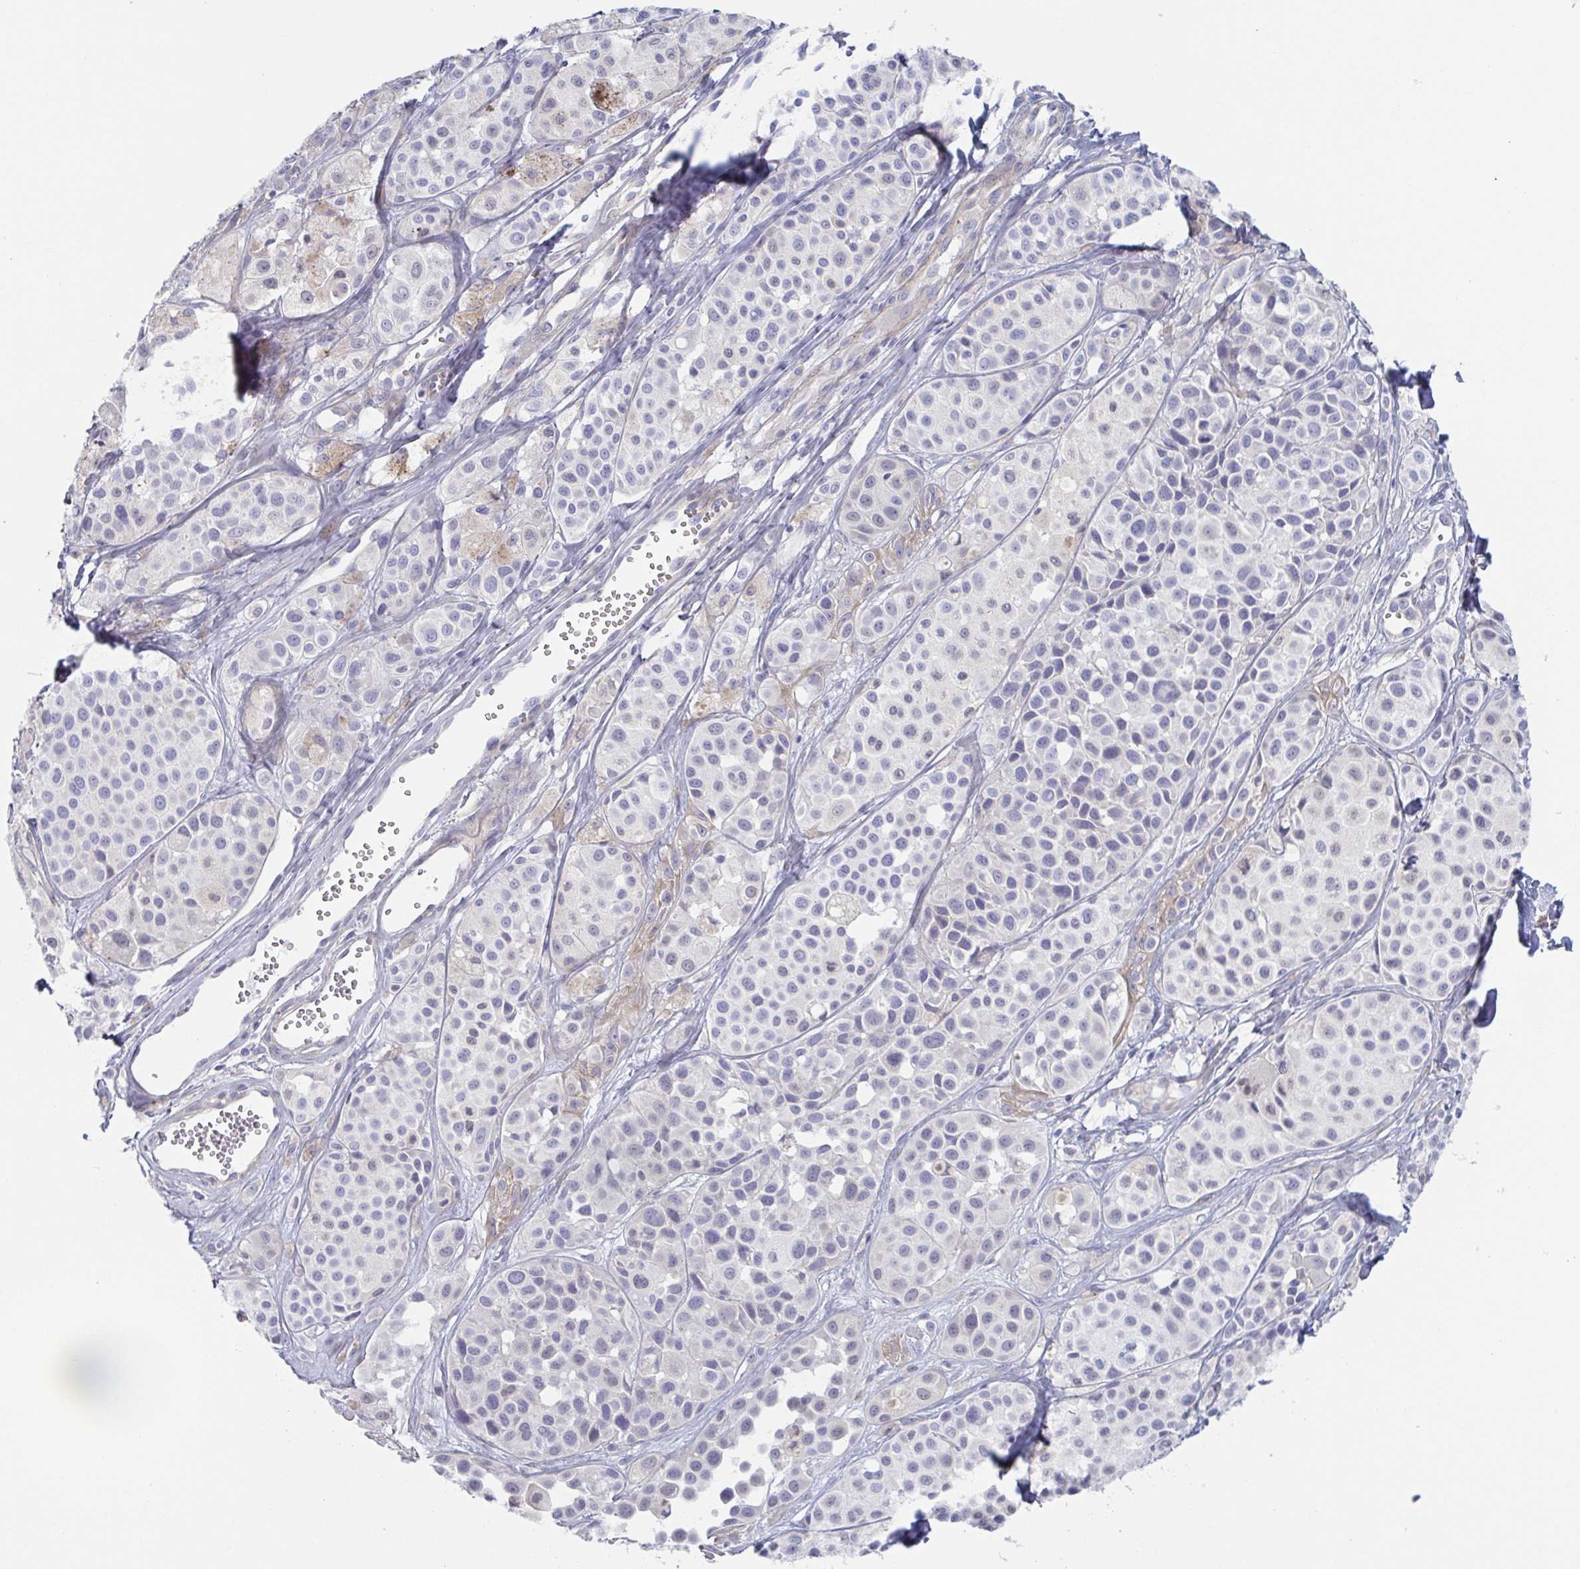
{"staining": {"intensity": "negative", "quantity": "none", "location": "none"}, "tissue": "melanoma", "cell_type": "Tumor cells", "image_type": "cancer", "snomed": [{"axis": "morphology", "description": "Malignant melanoma, NOS"}, {"axis": "topography", "description": "Skin"}], "caption": "An IHC image of melanoma is shown. There is no staining in tumor cells of melanoma.", "gene": "DYNC1I1", "patient": {"sex": "male", "age": 77}}